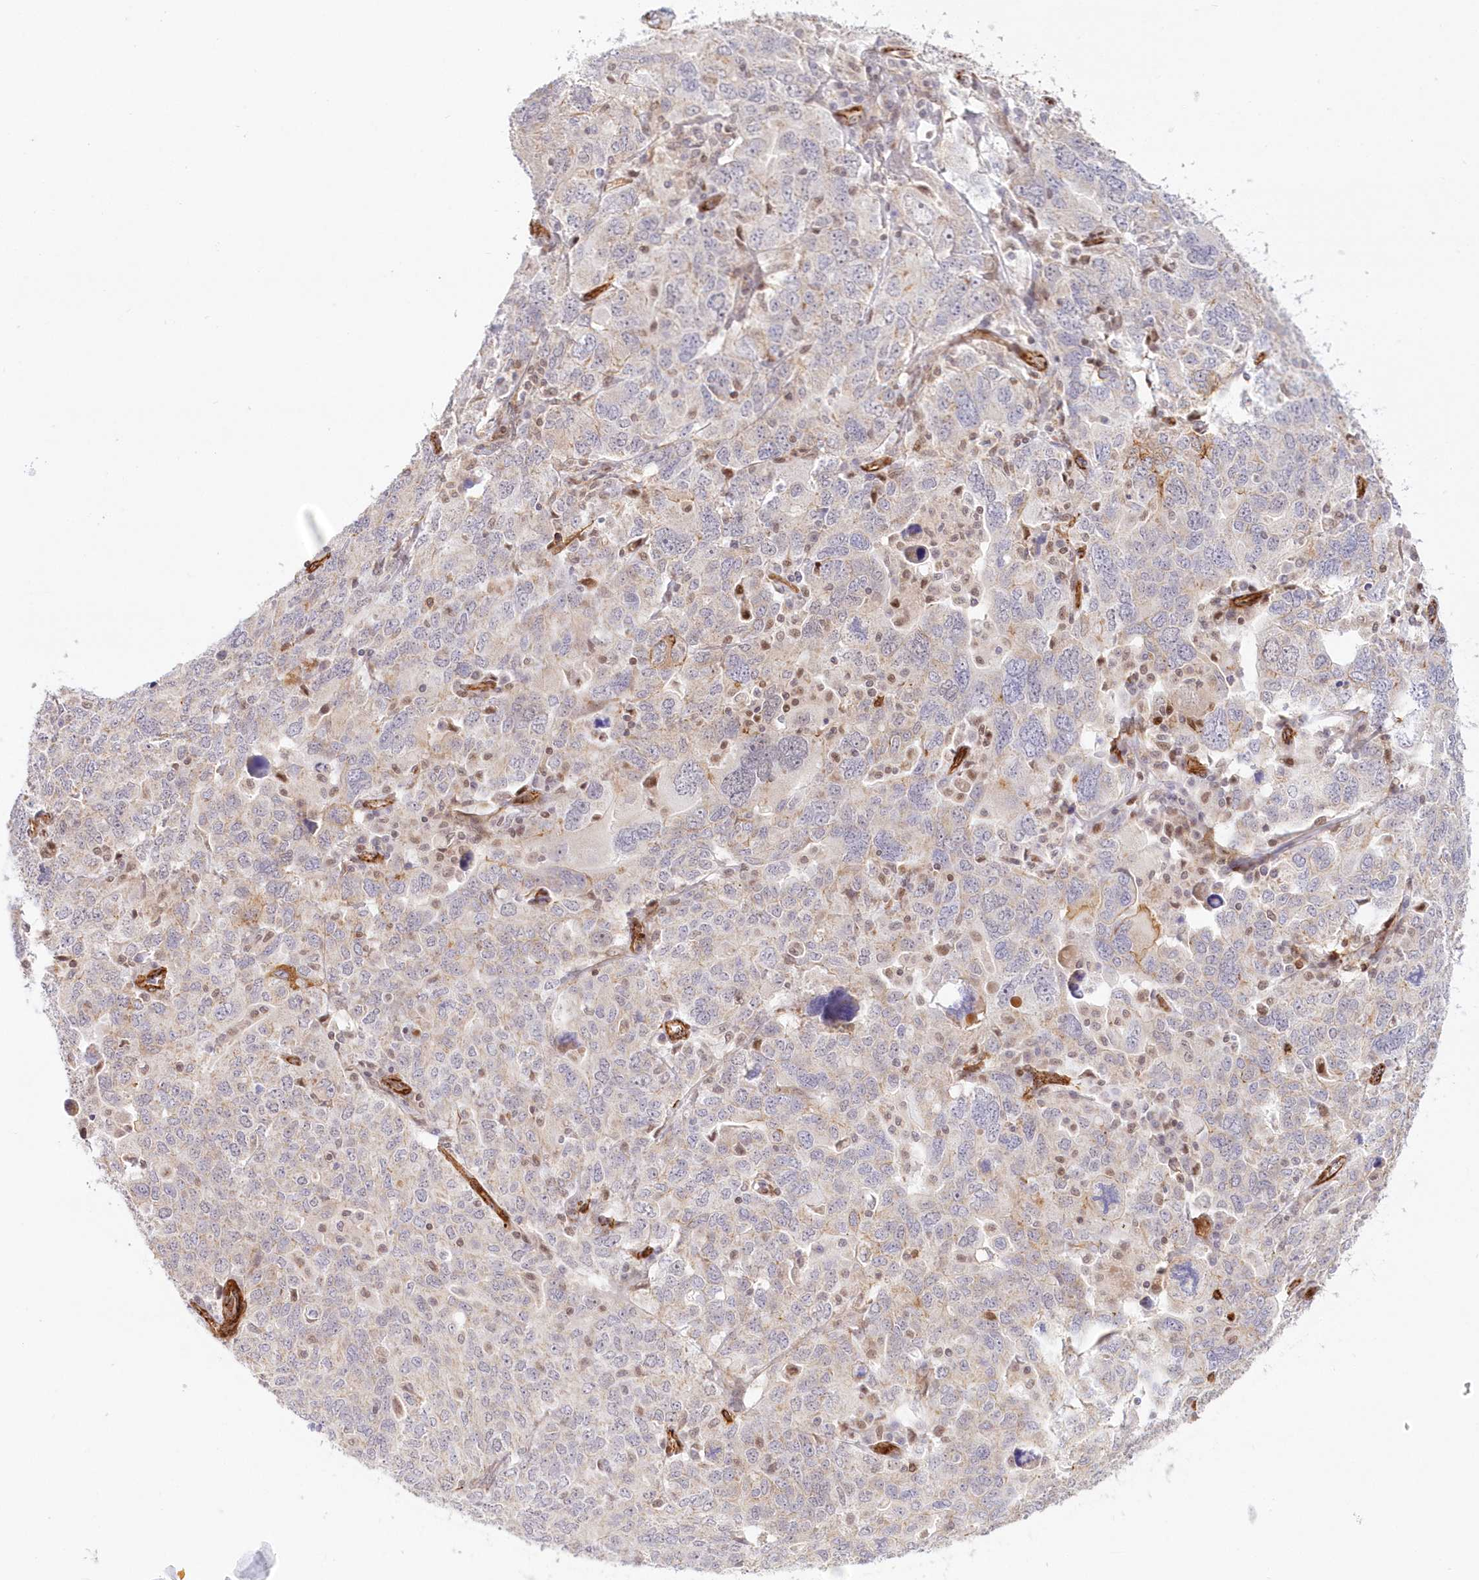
{"staining": {"intensity": "moderate", "quantity": "25%-75%", "location": "cytoplasmic/membranous"}, "tissue": "ovarian cancer", "cell_type": "Tumor cells", "image_type": "cancer", "snomed": [{"axis": "morphology", "description": "Carcinoma, endometroid"}, {"axis": "topography", "description": "Ovary"}], "caption": "There is medium levels of moderate cytoplasmic/membranous staining in tumor cells of ovarian cancer, as demonstrated by immunohistochemical staining (brown color).", "gene": "AFAP1L2", "patient": {"sex": "female", "age": 62}}